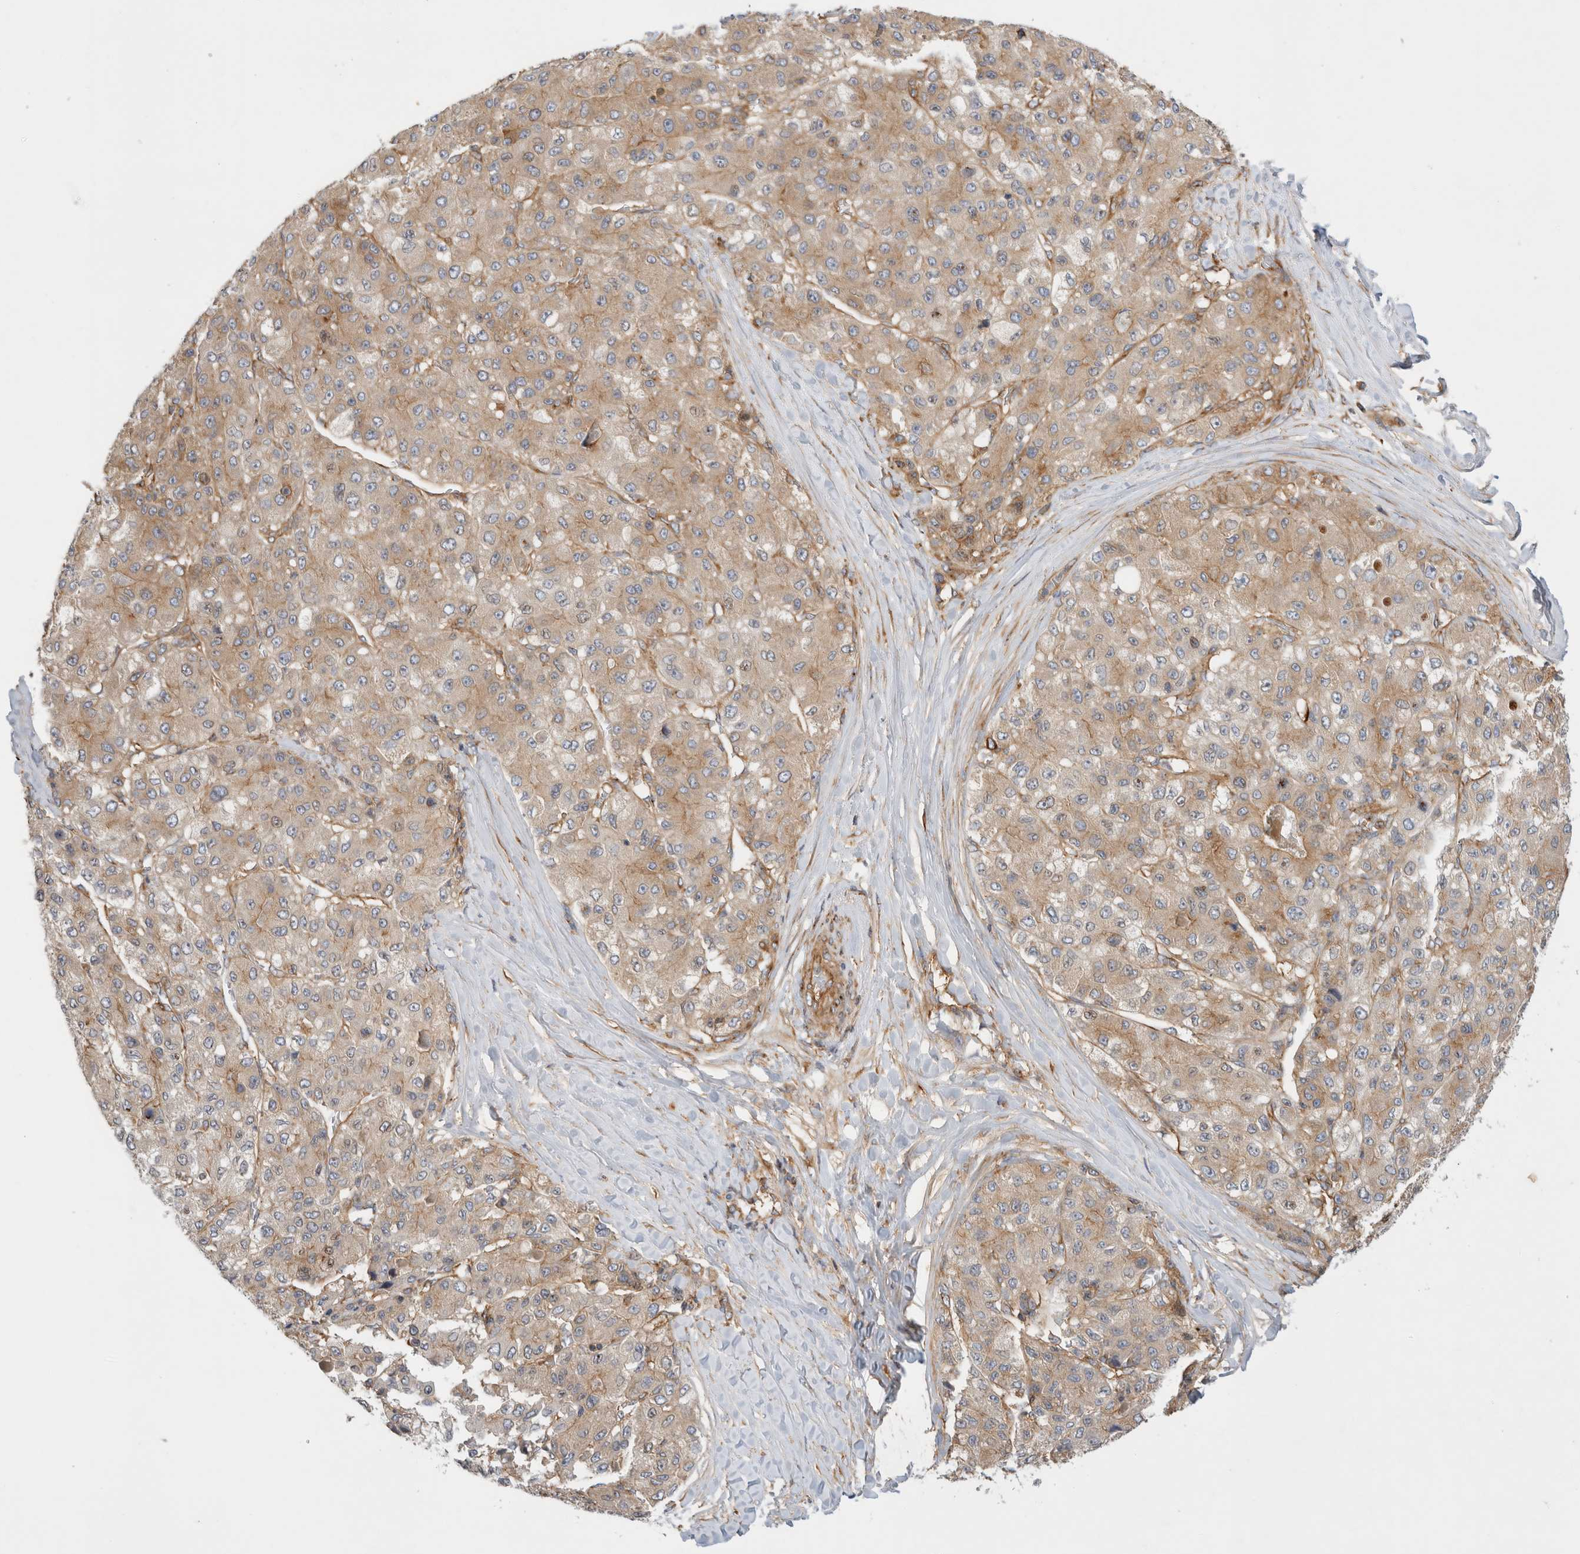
{"staining": {"intensity": "weak", "quantity": ">75%", "location": "cytoplasmic/membranous"}, "tissue": "liver cancer", "cell_type": "Tumor cells", "image_type": "cancer", "snomed": [{"axis": "morphology", "description": "Carcinoma, Hepatocellular, NOS"}, {"axis": "topography", "description": "Liver"}], "caption": "Liver cancer stained with immunohistochemistry (IHC) shows weak cytoplasmic/membranous expression in approximately >75% of tumor cells. (Stains: DAB (3,3'-diaminobenzidine) in brown, nuclei in blue, Microscopy: brightfield microscopy at high magnification).", "gene": "GPR150", "patient": {"sex": "male", "age": 80}}